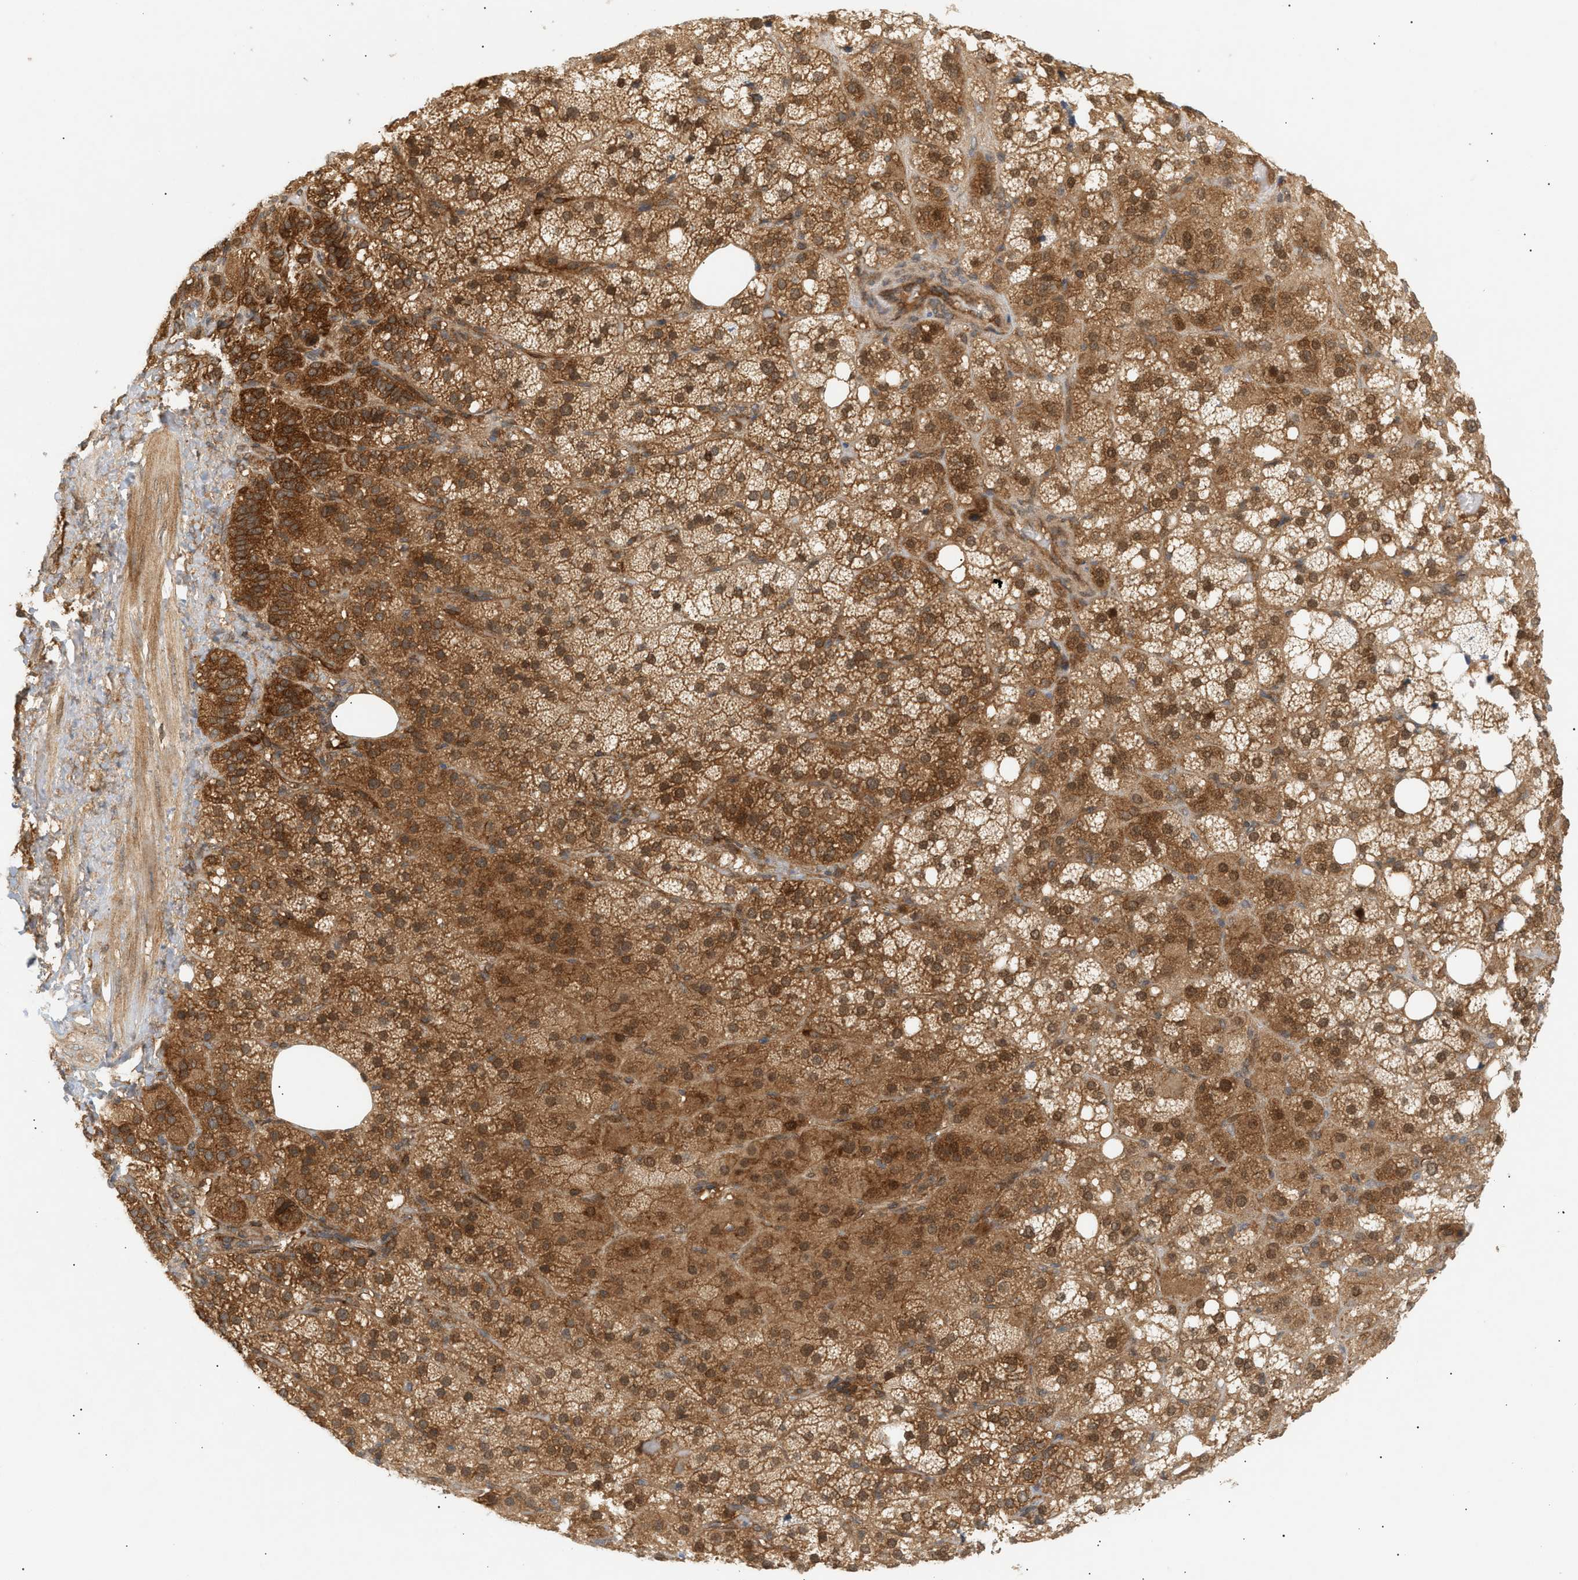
{"staining": {"intensity": "moderate", "quantity": ">75%", "location": "cytoplasmic/membranous"}, "tissue": "adrenal gland", "cell_type": "Glandular cells", "image_type": "normal", "snomed": [{"axis": "morphology", "description": "Normal tissue, NOS"}, {"axis": "topography", "description": "Adrenal gland"}], "caption": "Immunohistochemistry (IHC) (DAB) staining of normal adrenal gland shows moderate cytoplasmic/membranous protein positivity in approximately >75% of glandular cells. (Brightfield microscopy of DAB IHC at high magnification).", "gene": "SHC1", "patient": {"sex": "female", "age": 59}}